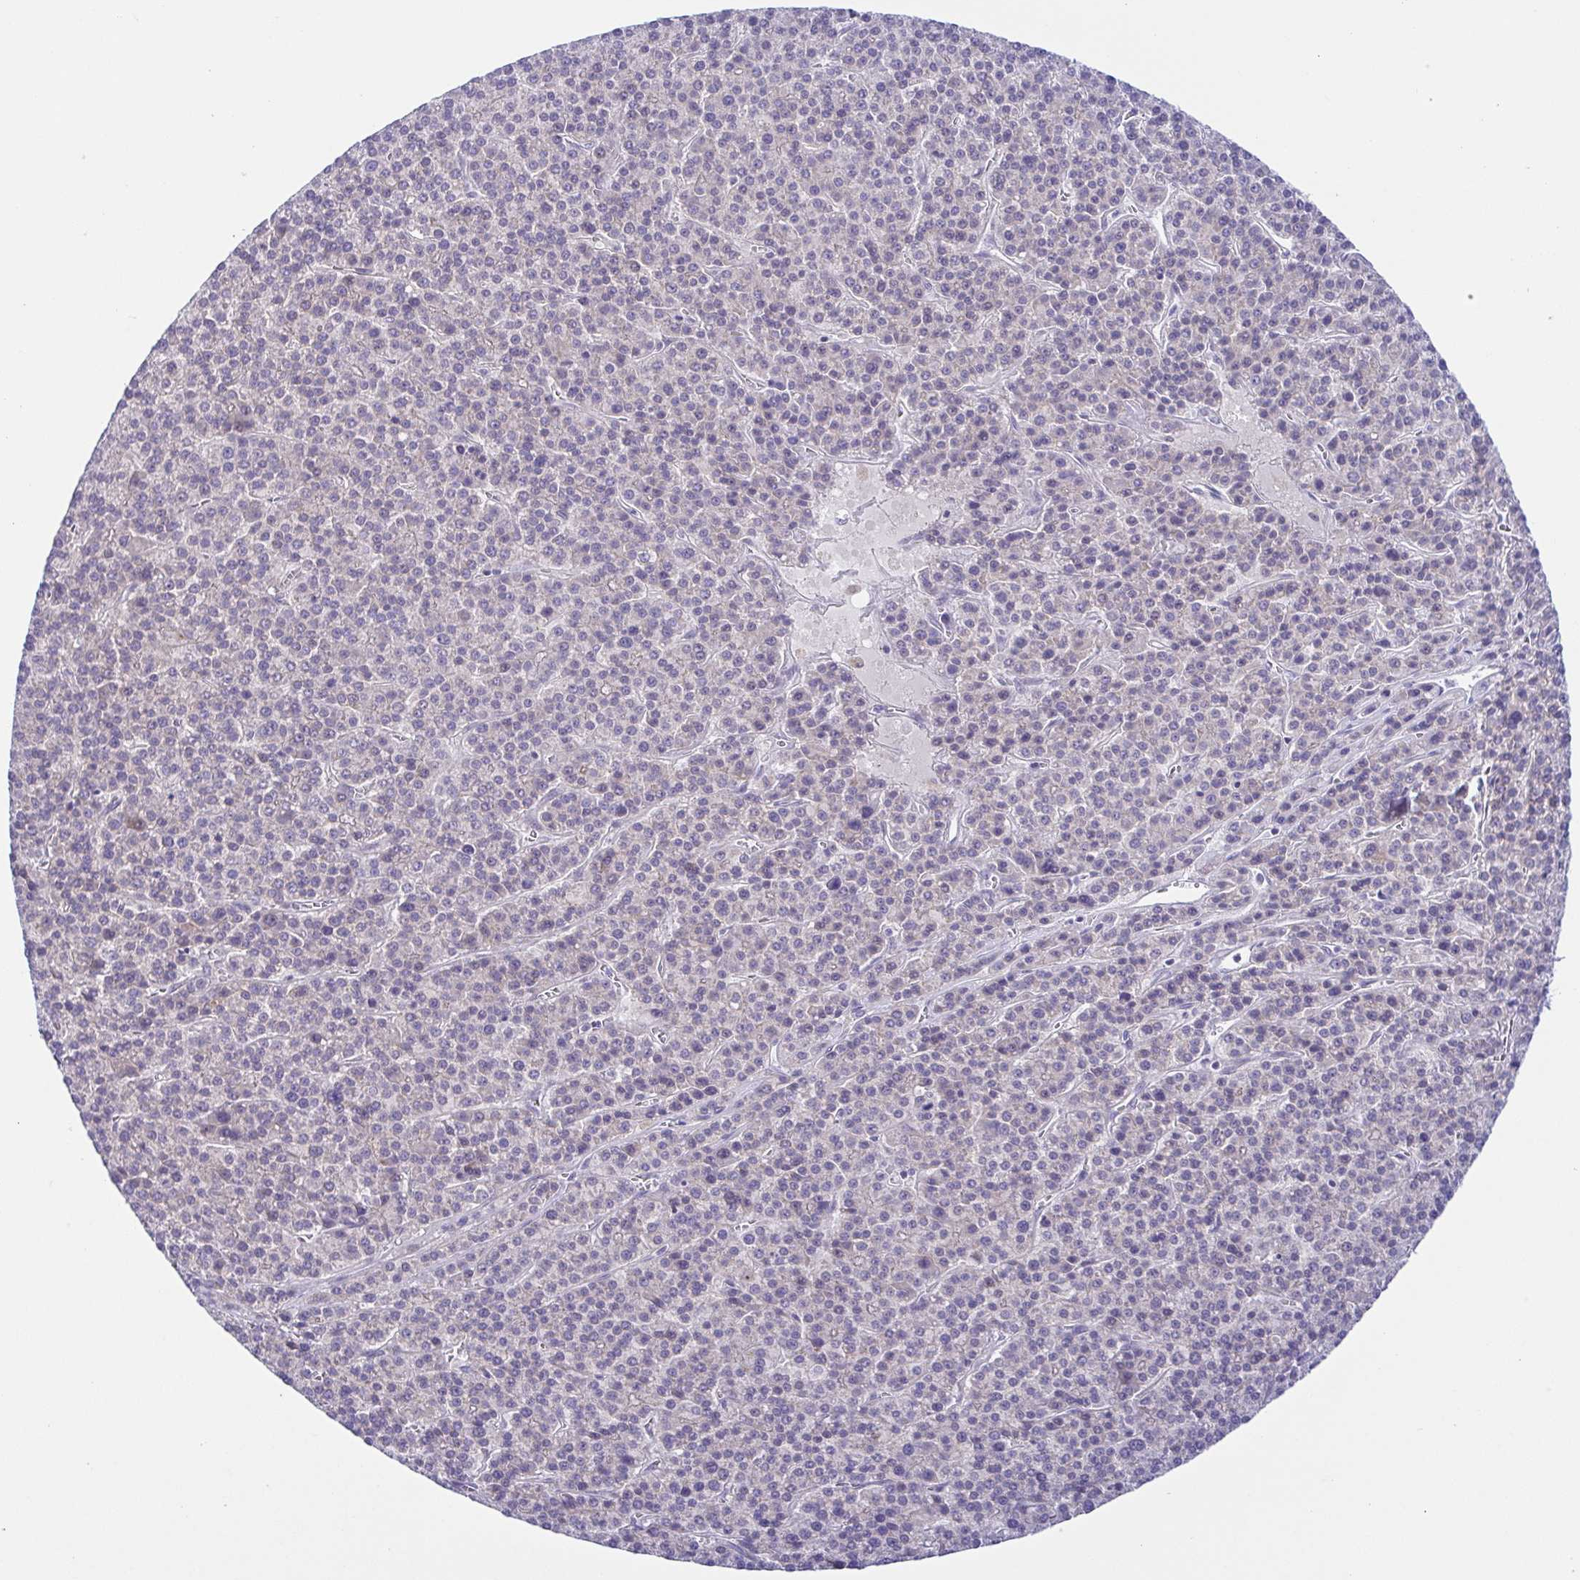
{"staining": {"intensity": "negative", "quantity": "none", "location": "none"}, "tissue": "liver cancer", "cell_type": "Tumor cells", "image_type": "cancer", "snomed": [{"axis": "morphology", "description": "Carcinoma, Hepatocellular, NOS"}, {"axis": "topography", "description": "Liver"}], "caption": "Immunohistochemical staining of human liver cancer (hepatocellular carcinoma) exhibits no significant staining in tumor cells.", "gene": "UBE2Q1", "patient": {"sex": "female", "age": 58}}